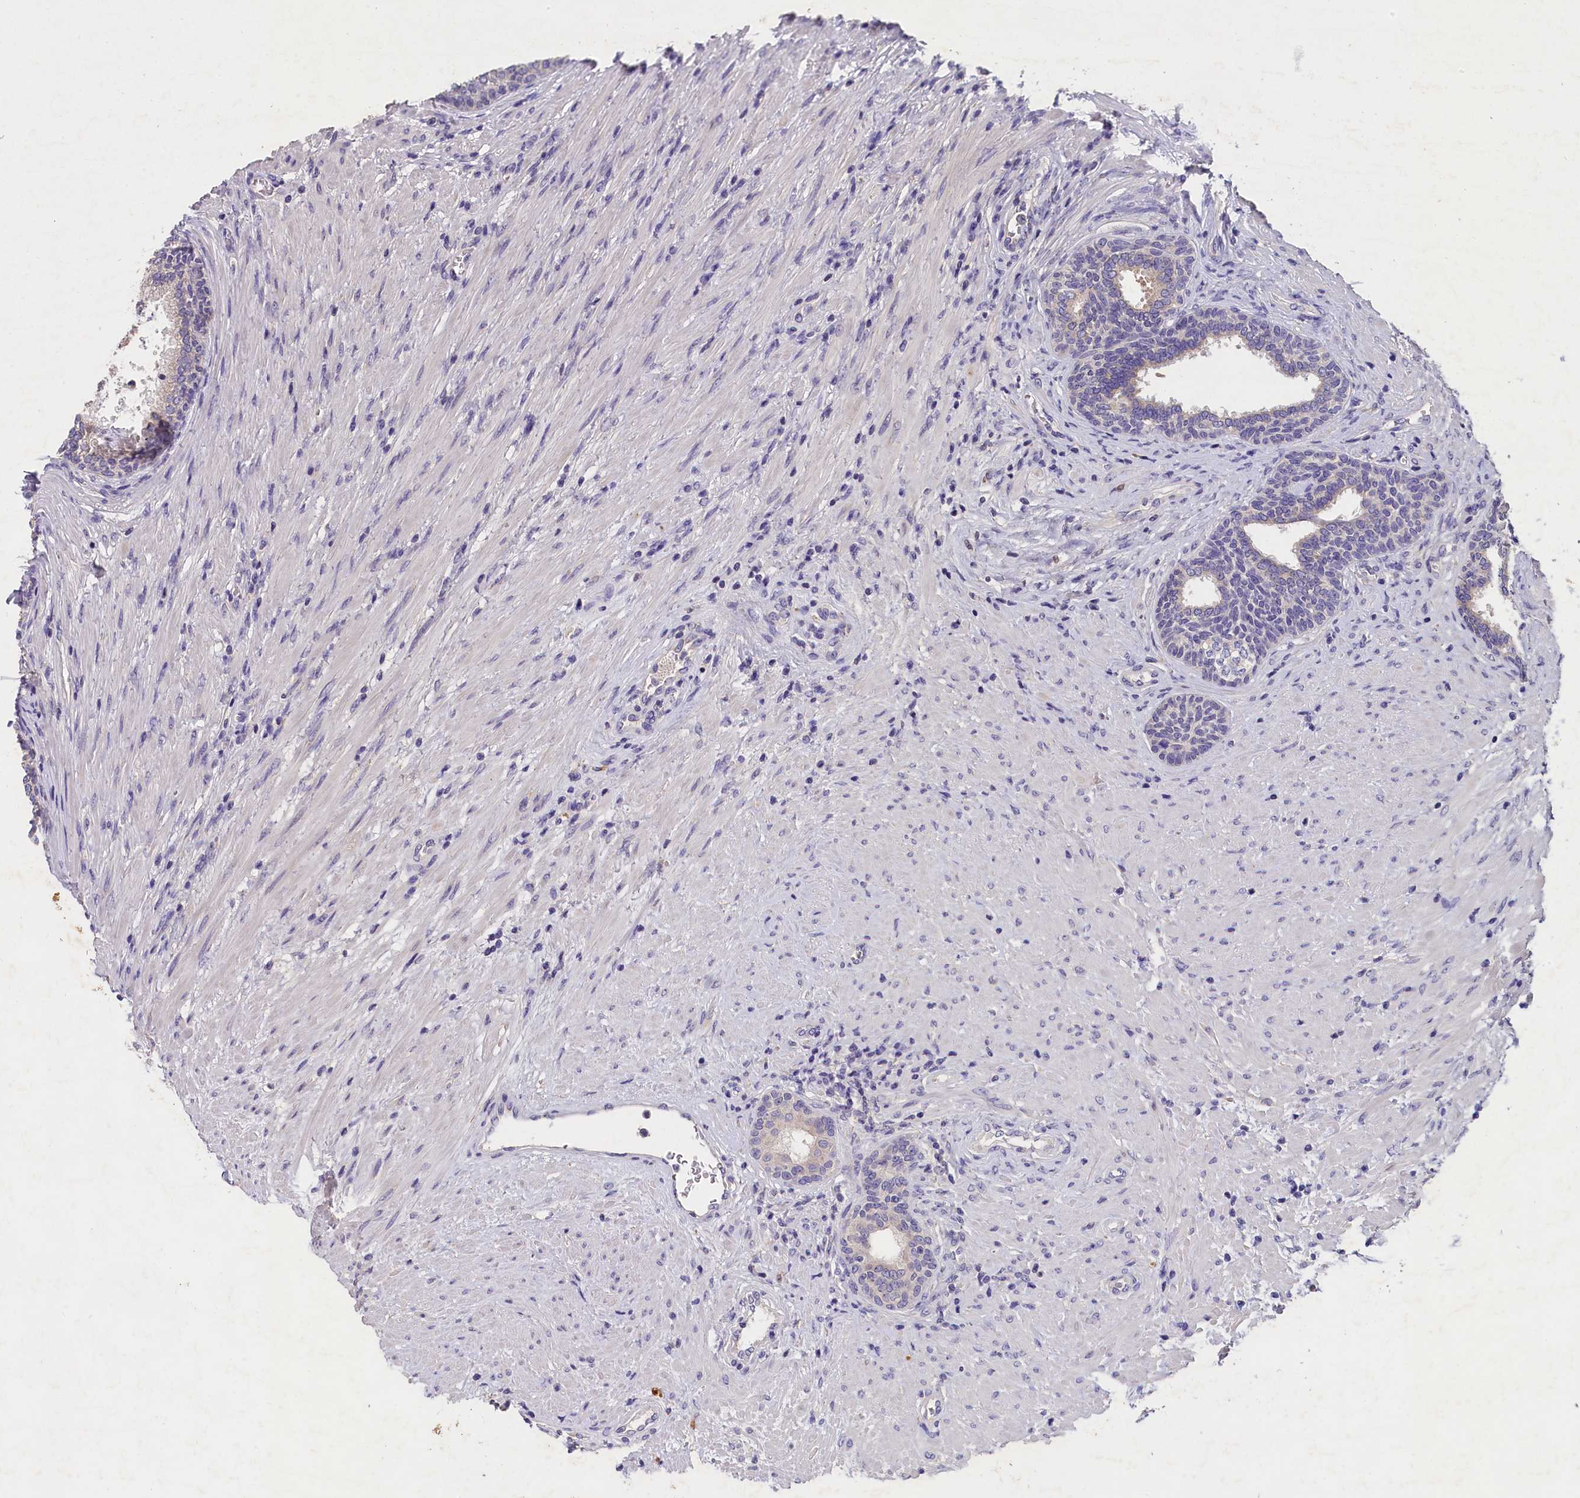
{"staining": {"intensity": "negative", "quantity": "none", "location": "none"}, "tissue": "prostate", "cell_type": "Glandular cells", "image_type": "normal", "snomed": [{"axis": "morphology", "description": "Normal tissue, NOS"}, {"axis": "topography", "description": "Prostate"}], "caption": "Glandular cells show no significant protein expression in normal prostate. The staining is performed using DAB (3,3'-diaminobenzidine) brown chromogen with nuclei counter-stained in using hematoxylin.", "gene": "ST7L", "patient": {"sex": "male", "age": 76}}